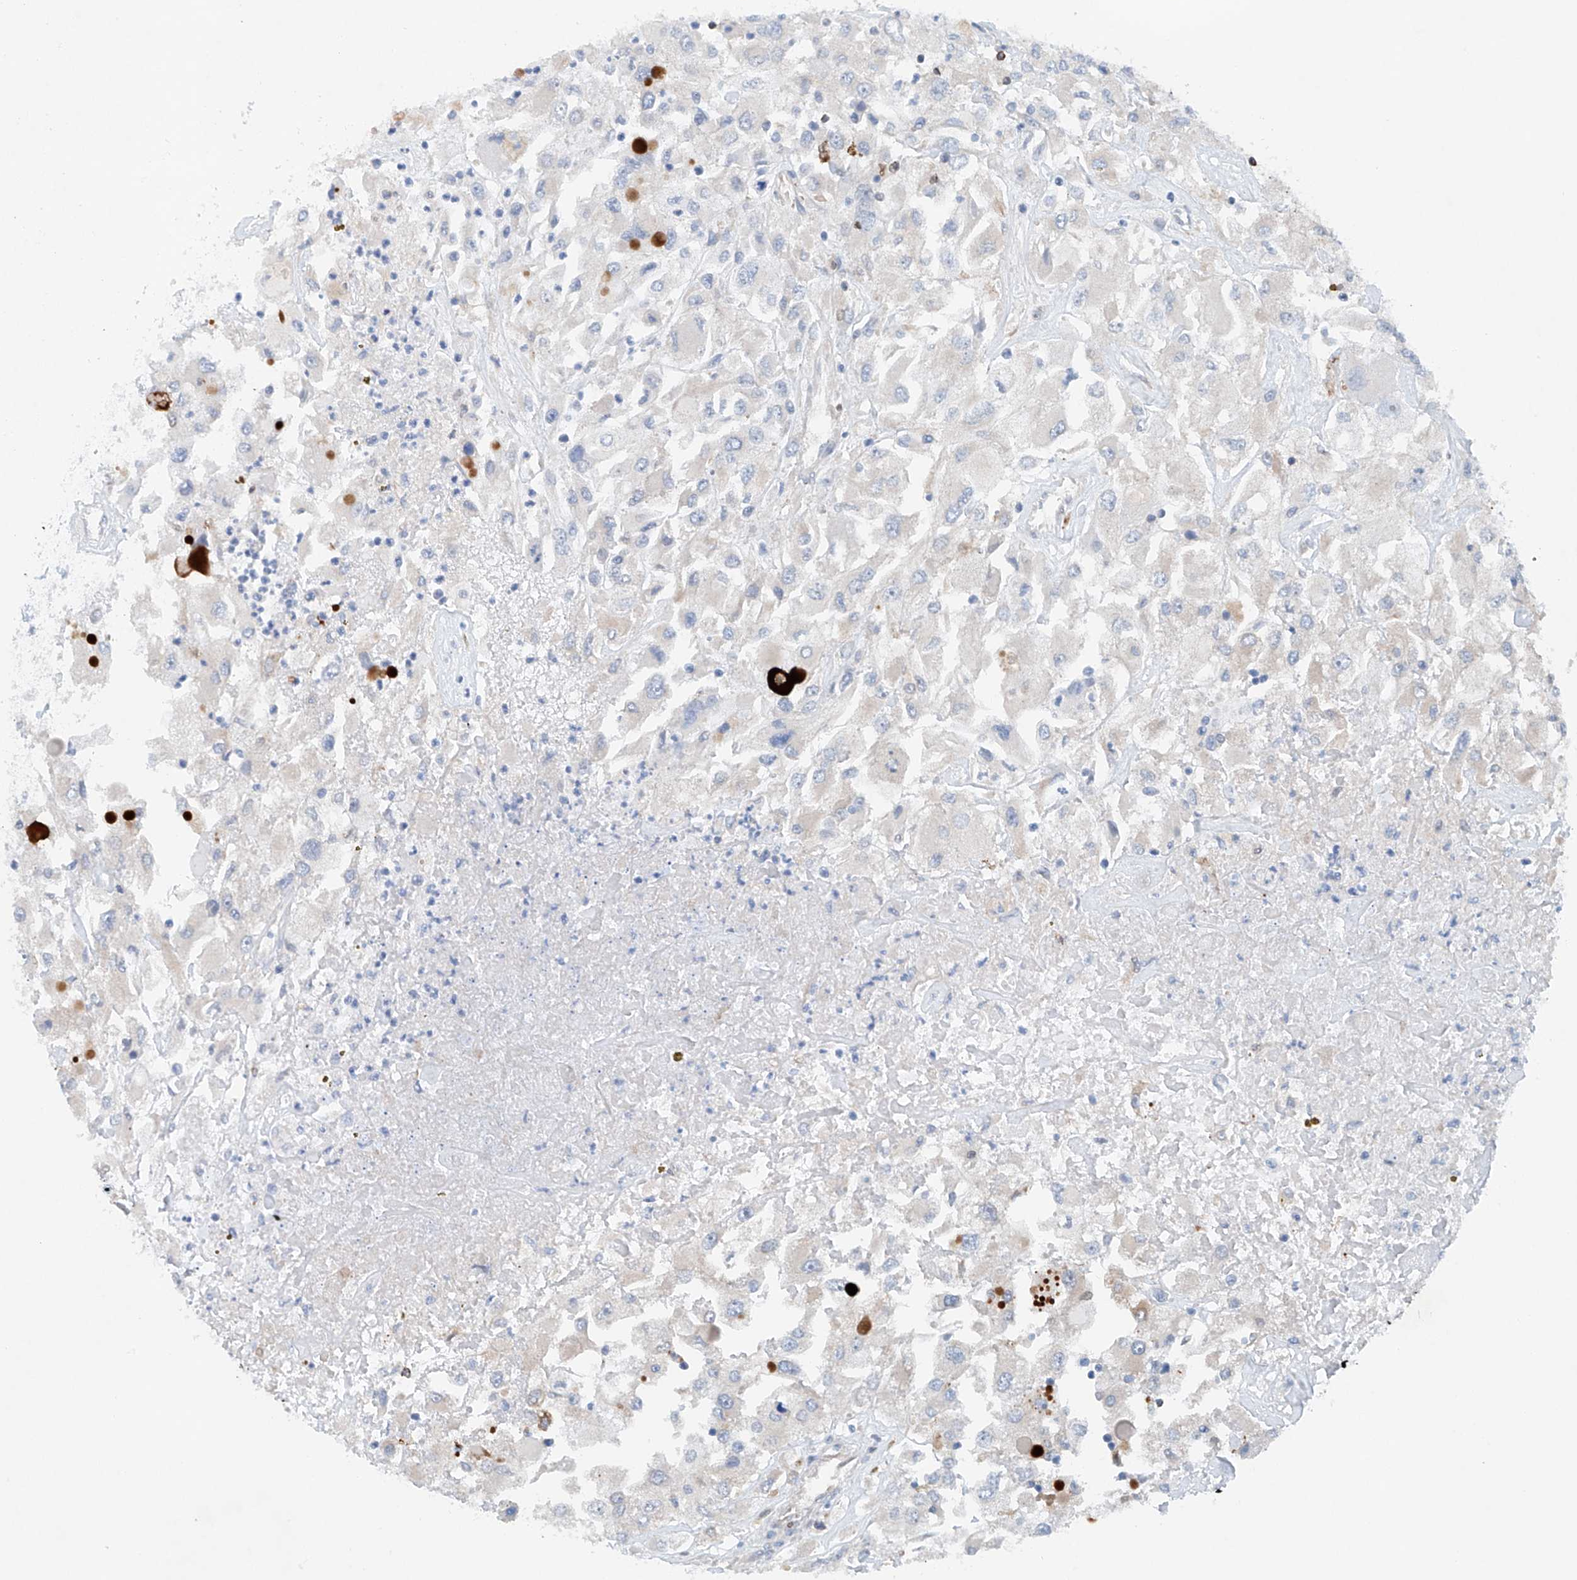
{"staining": {"intensity": "negative", "quantity": "none", "location": "none"}, "tissue": "renal cancer", "cell_type": "Tumor cells", "image_type": "cancer", "snomed": [{"axis": "morphology", "description": "Adenocarcinoma, NOS"}, {"axis": "topography", "description": "Kidney"}], "caption": "Protein analysis of renal cancer demonstrates no significant expression in tumor cells.", "gene": "CEP85L", "patient": {"sex": "female", "age": 52}}